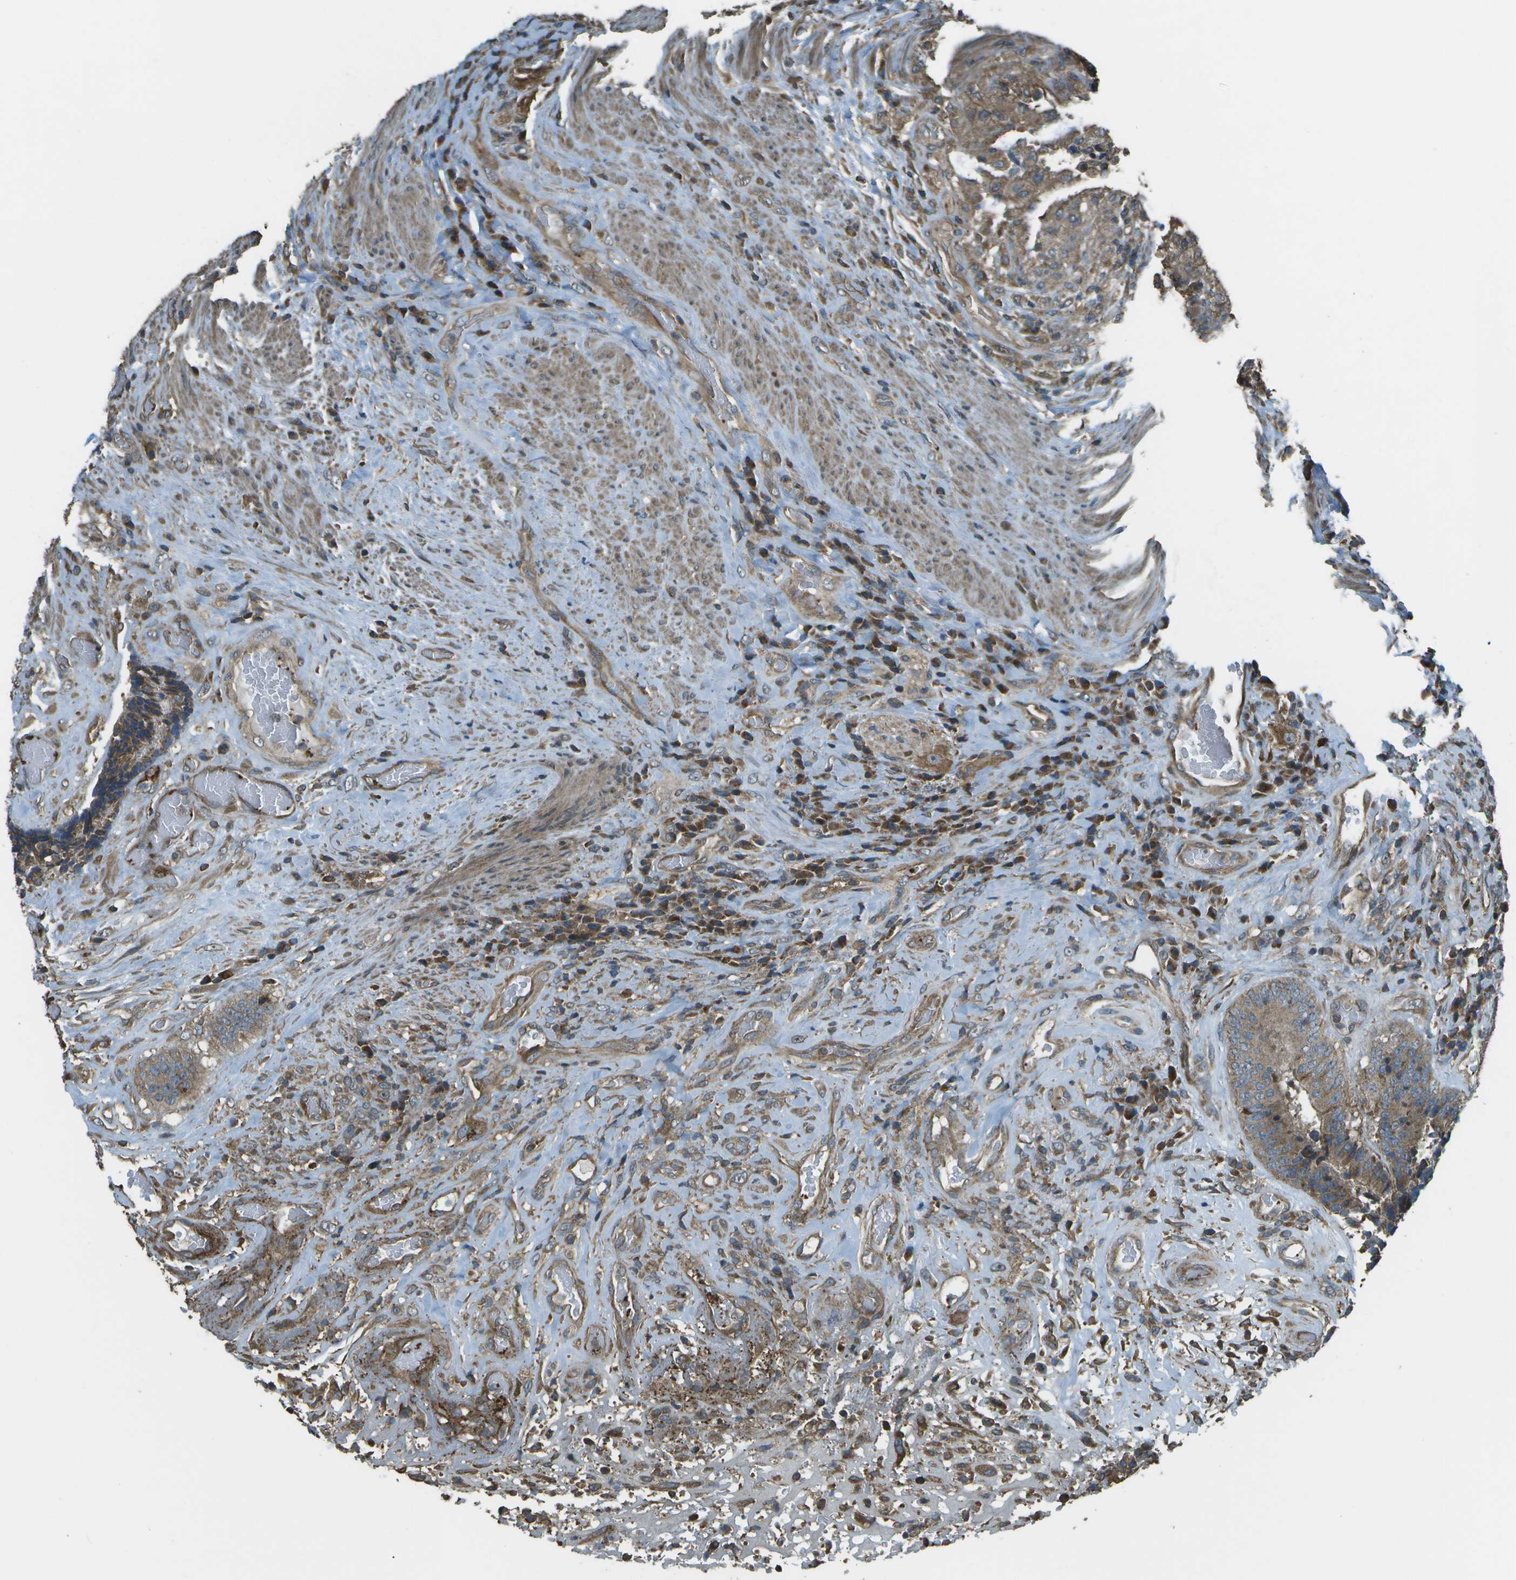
{"staining": {"intensity": "moderate", "quantity": "<25%", "location": "cytoplasmic/membranous"}, "tissue": "colorectal cancer", "cell_type": "Tumor cells", "image_type": "cancer", "snomed": [{"axis": "morphology", "description": "Adenocarcinoma, NOS"}, {"axis": "topography", "description": "Rectum"}], "caption": "This is a micrograph of immunohistochemistry (IHC) staining of colorectal adenocarcinoma, which shows moderate expression in the cytoplasmic/membranous of tumor cells.", "gene": "PLPBP", "patient": {"sex": "male", "age": 72}}